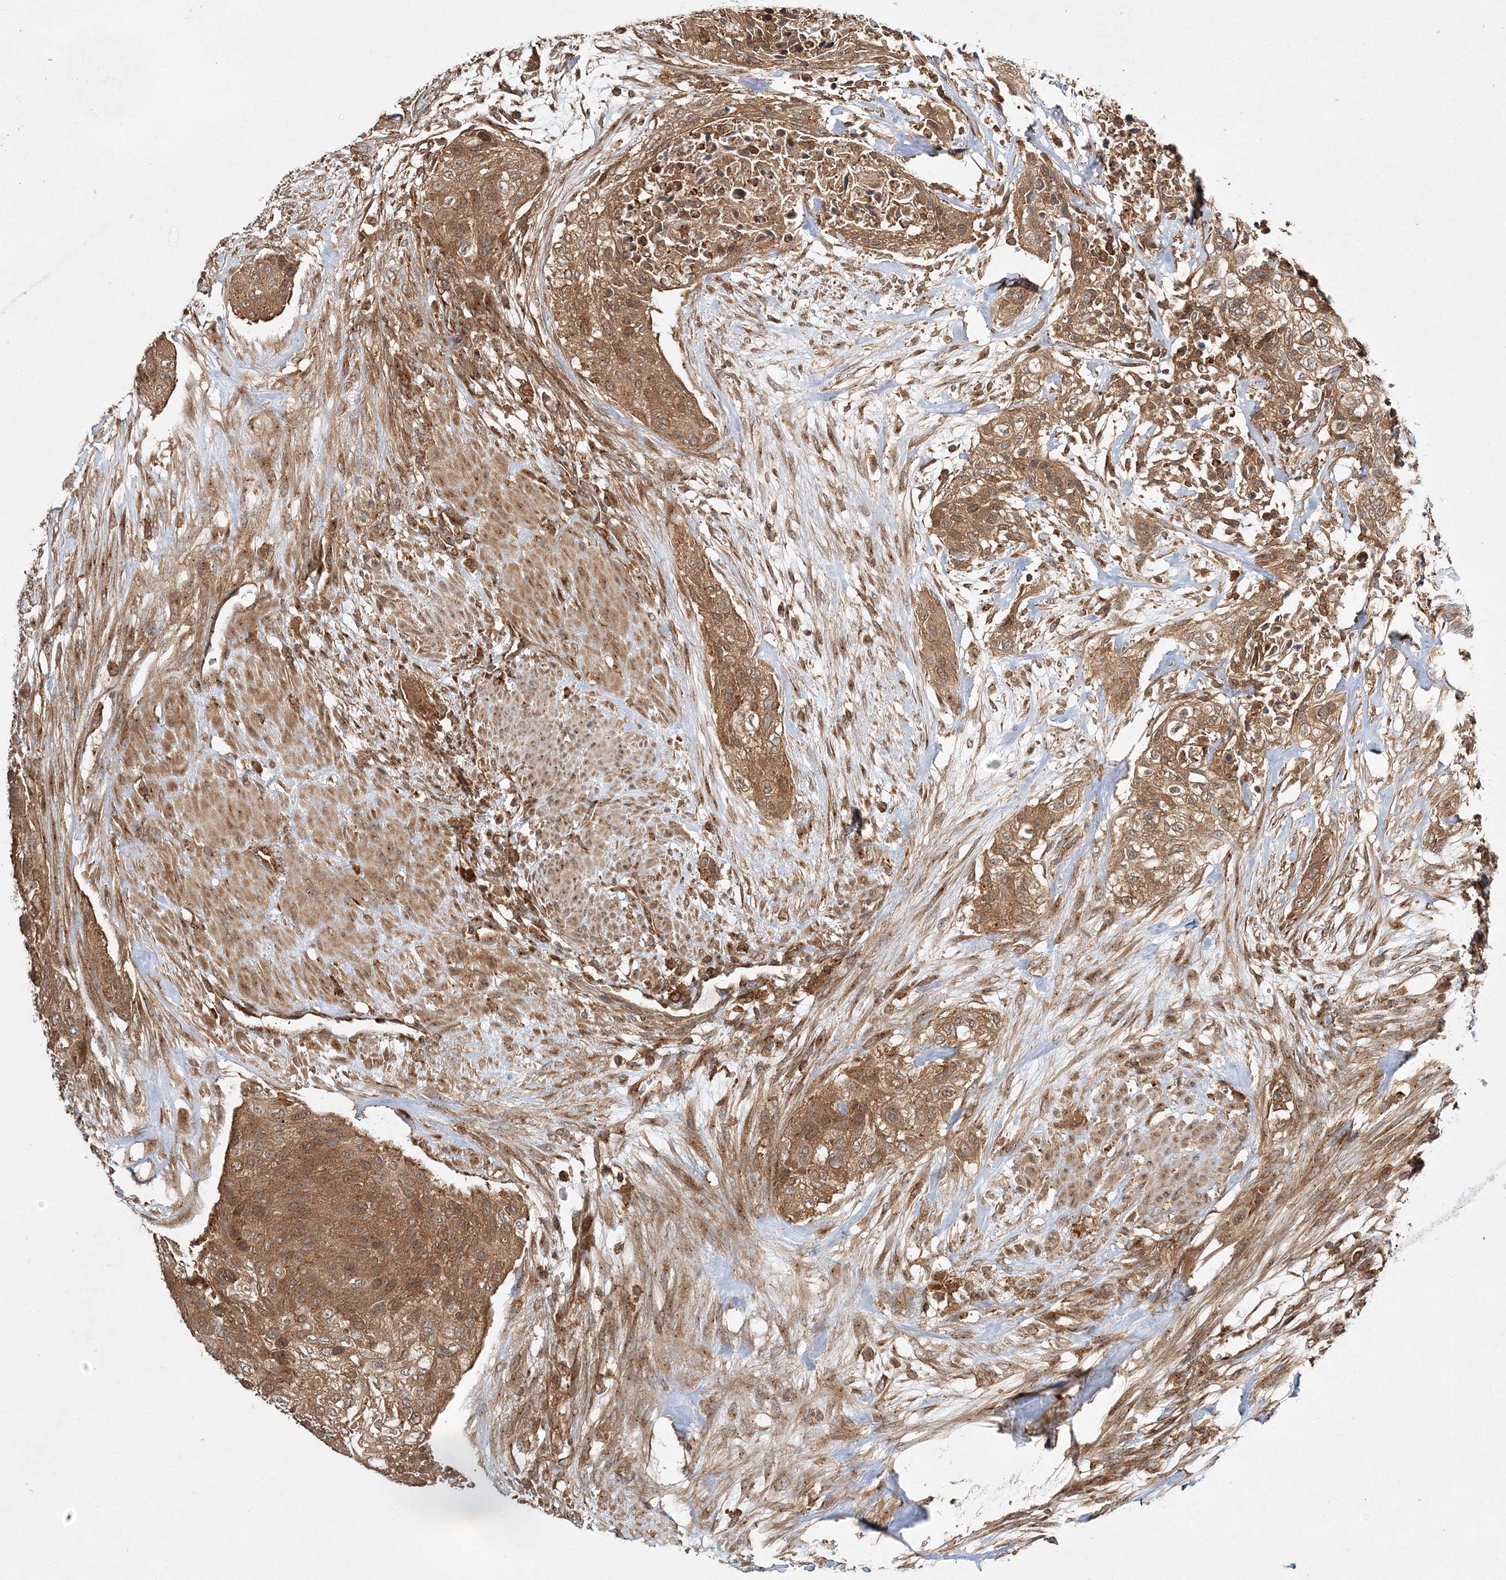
{"staining": {"intensity": "moderate", "quantity": ">75%", "location": "cytoplasmic/membranous"}, "tissue": "urothelial cancer", "cell_type": "Tumor cells", "image_type": "cancer", "snomed": [{"axis": "morphology", "description": "Urothelial carcinoma, High grade"}, {"axis": "topography", "description": "Urinary bladder"}], "caption": "Protein staining shows moderate cytoplasmic/membranous positivity in about >75% of tumor cells in urothelial cancer. (brown staining indicates protein expression, while blue staining denotes nuclei).", "gene": "WDR37", "patient": {"sex": "male", "age": 35}}